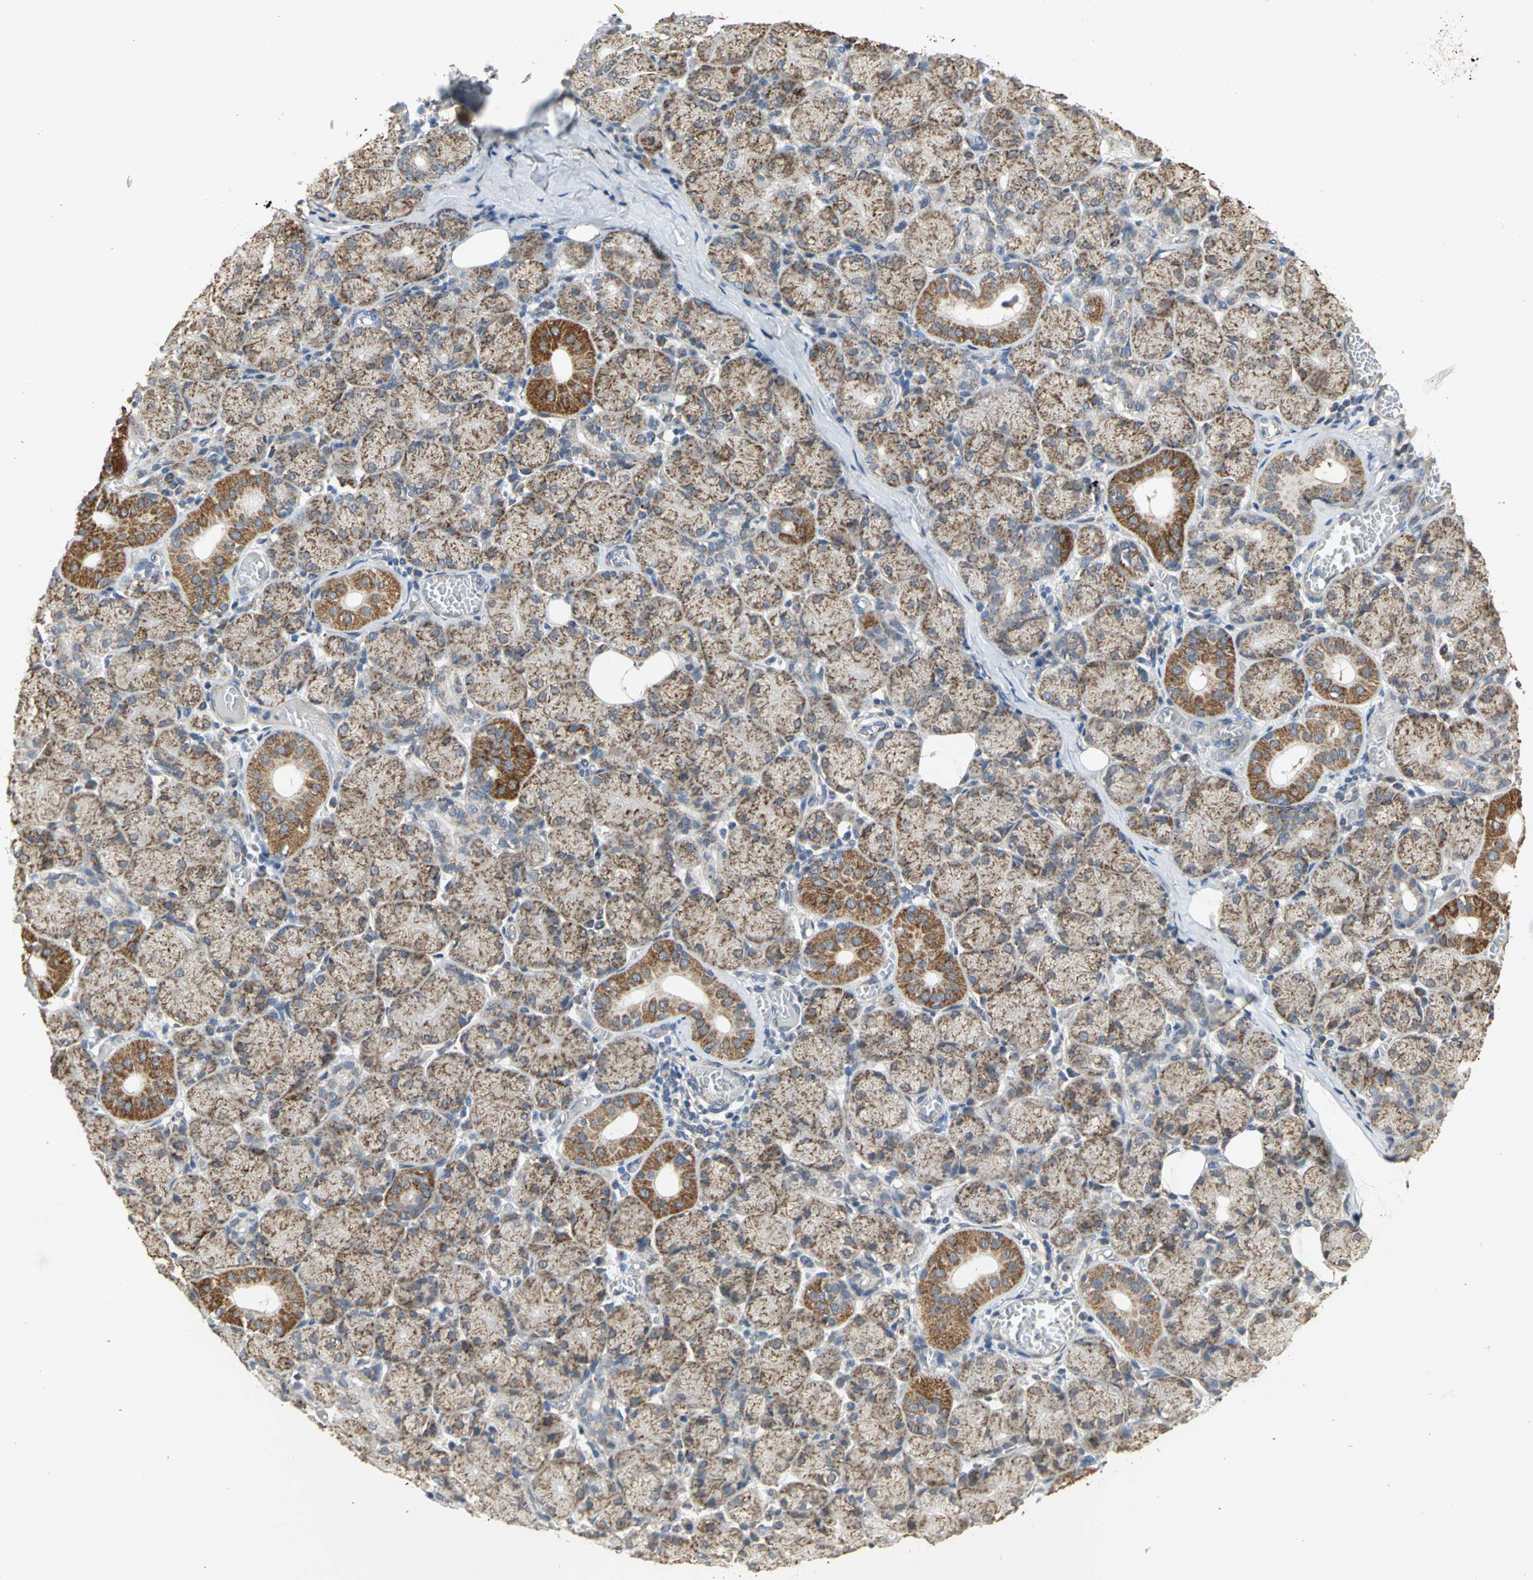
{"staining": {"intensity": "moderate", "quantity": "25%-75%", "location": "cytoplasmic/membranous"}, "tissue": "salivary gland", "cell_type": "Glandular cells", "image_type": "normal", "snomed": [{"axis": "morphology", "description": "Normal tissue, NOS"}, {"axis": "topography", "description": "Salivary gland"}], "caption": "IHC of benign salivary gland exhibits medium levels of moderate cytoplasmic/membranous positivity in about 25%-75% of glandular cells.", "gene": "NDUFB5", "patient": {"sex": "female", "age": 24}}